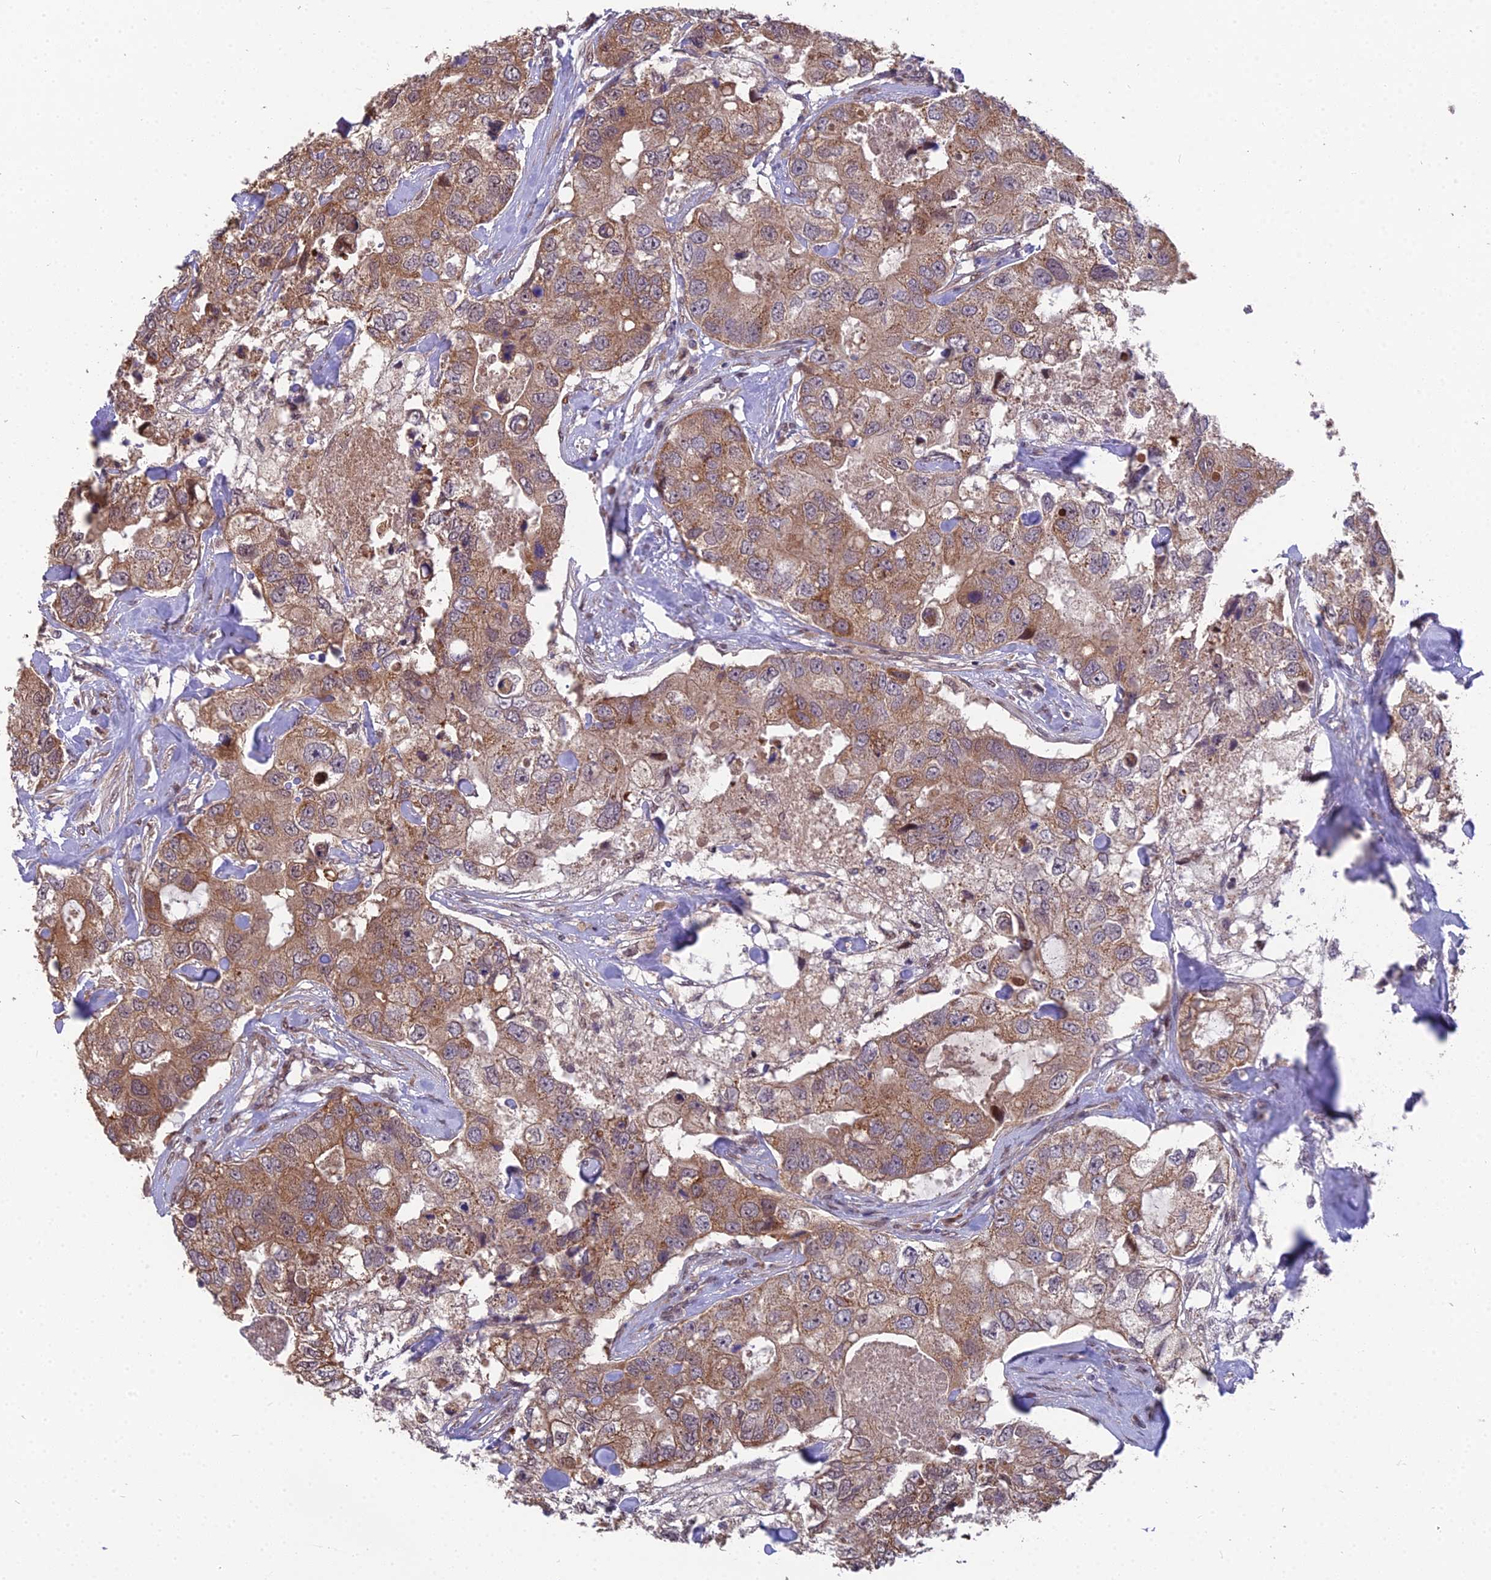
{"staining": {"intensity": "moderate", "quantity": ">75%", "location": "cytoplasmic/membranous"}, "tissue": "breast cancer", "cell_type": "Tumor cells", "image_type": "cancer", "snomed": [{"axis": "morphology", "description": "Duct carcinoma"}, {"axis": "topography", "description": "Breast"}], "caption": "Breast cancer stained with DAB immunohistochemistry demonstrates medium levels of moderate cytoplasmic/membranous staining in about >75% of tumor cells.", "gene": "CYP2R1", "patient": {"sex": "female", "age": 62}}